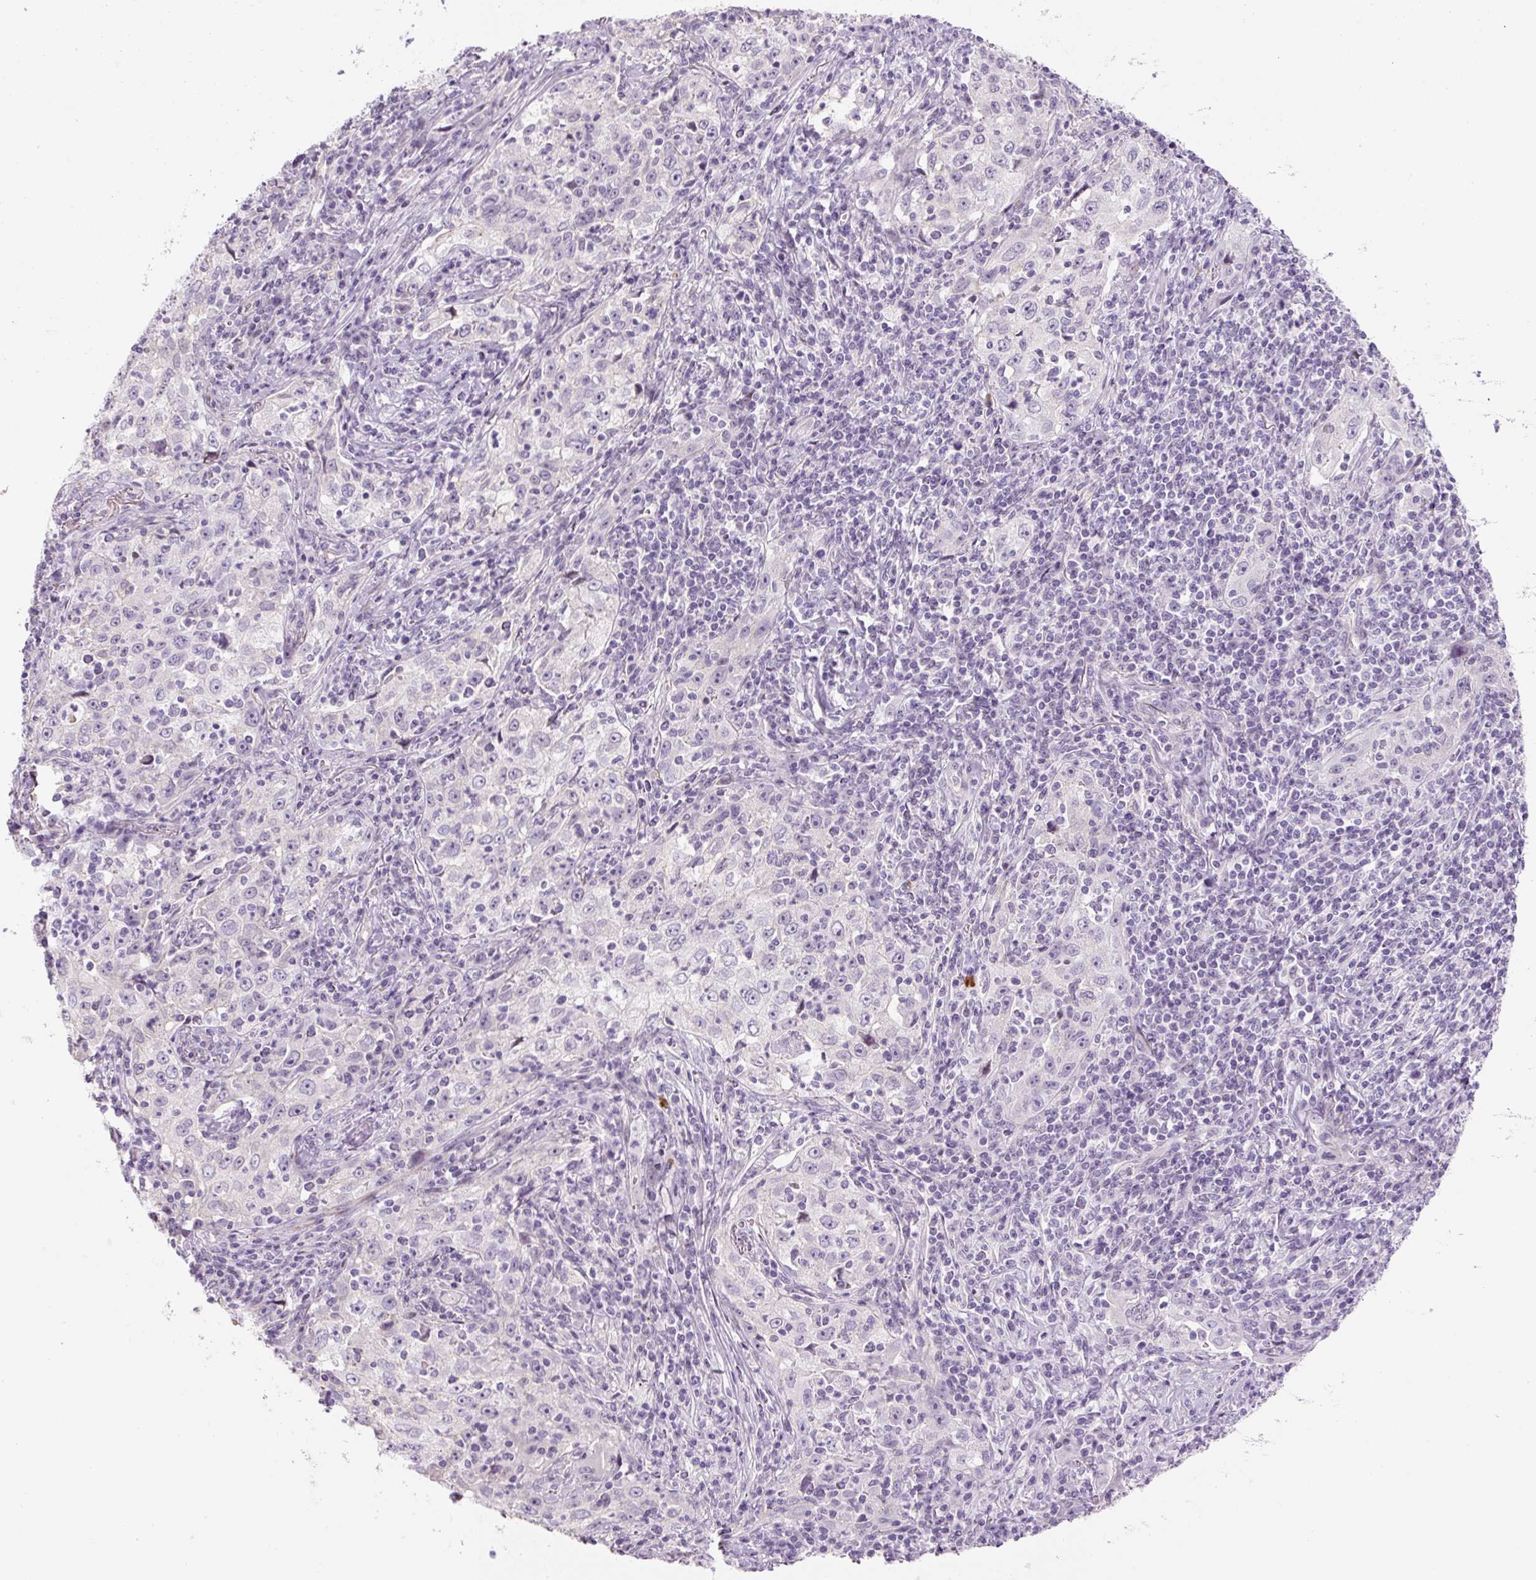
{"staining": {"intensity": "negative", "quantity": "none", "location": "none"}, "tissue": "lung cancer", "cell_type": "Tumor cells", "image_type": "cancer", "snomed": [{"axis": "morphology", "description": "Squamous cell carcinoma, NOS"}, {"axis": "topography", "description": "Lung"}], "caption": "This micrograph is of lung squamous cell carcinoma stained with immunohistochemistry to label a protein in brown with the nuclei are counter-stained blue. There is no positivity in tumor cells.", "gene": "PRM1", "patient": {"sex": "male", "age": 71}}